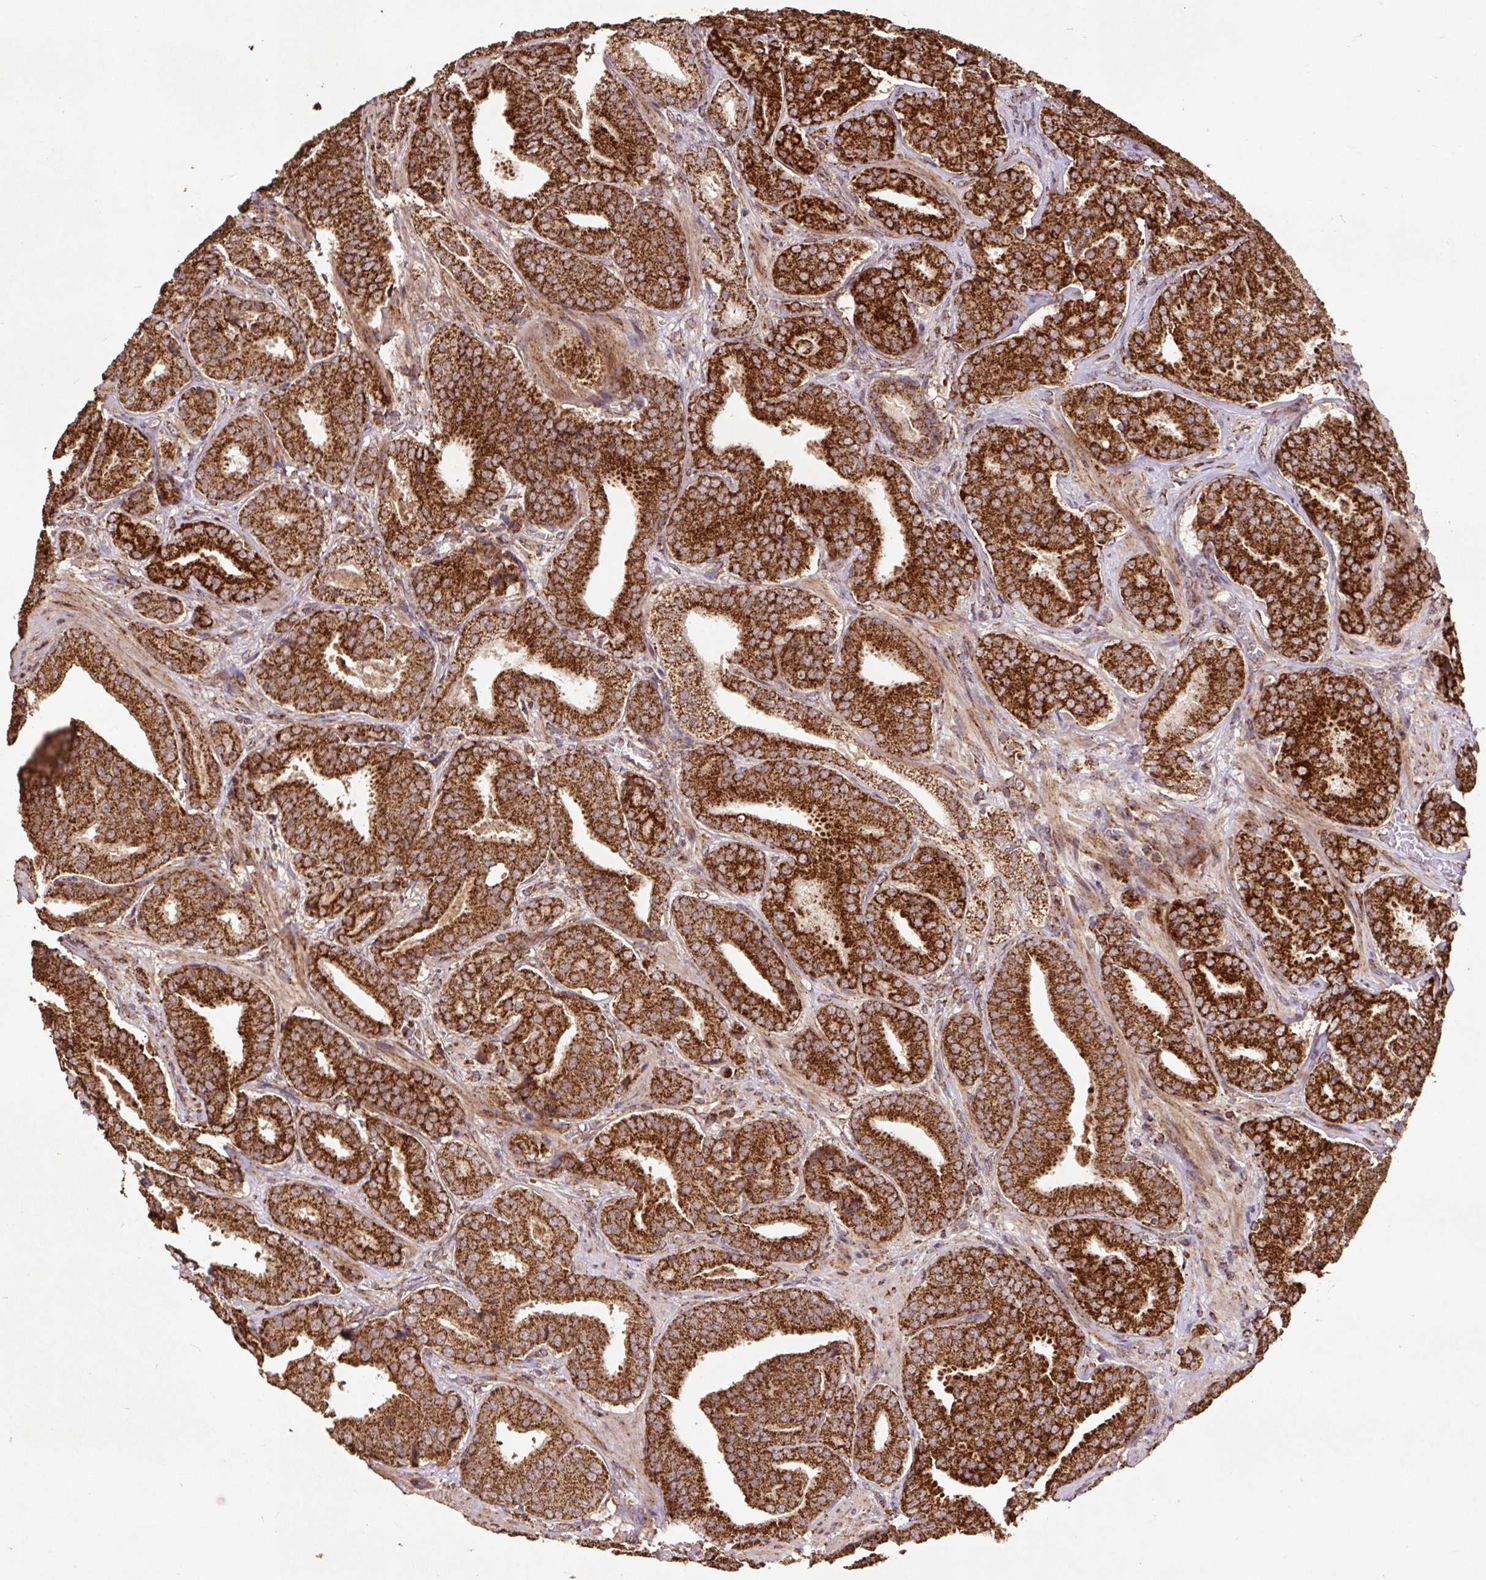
{"staining": {"intensity": "strong", "quantity": ">75%", "location": "cytoplasmic/membranous"}, "tissue": "prostate cancer", "cell_type": "Tumor cells", "image_type": "cancer", "snomed": [{"axis": "morphology", "description": "Adenocarcinoma, High grade"}, {"axis": "topography", "description": "Prostate"}], "caption": "Tumor cells demonstrate high levels of strong cytoplasmic/membranous staining in approximately >75% of cells in human adenocarcinoma (high-grade) (prostate). Using DAB (brown) and hematoxylin (blue) stains, captured at high magnification using brightfield microscopy.", "gene": "ATP5F1A", "patient": {"sex": "male", "age": 63}}